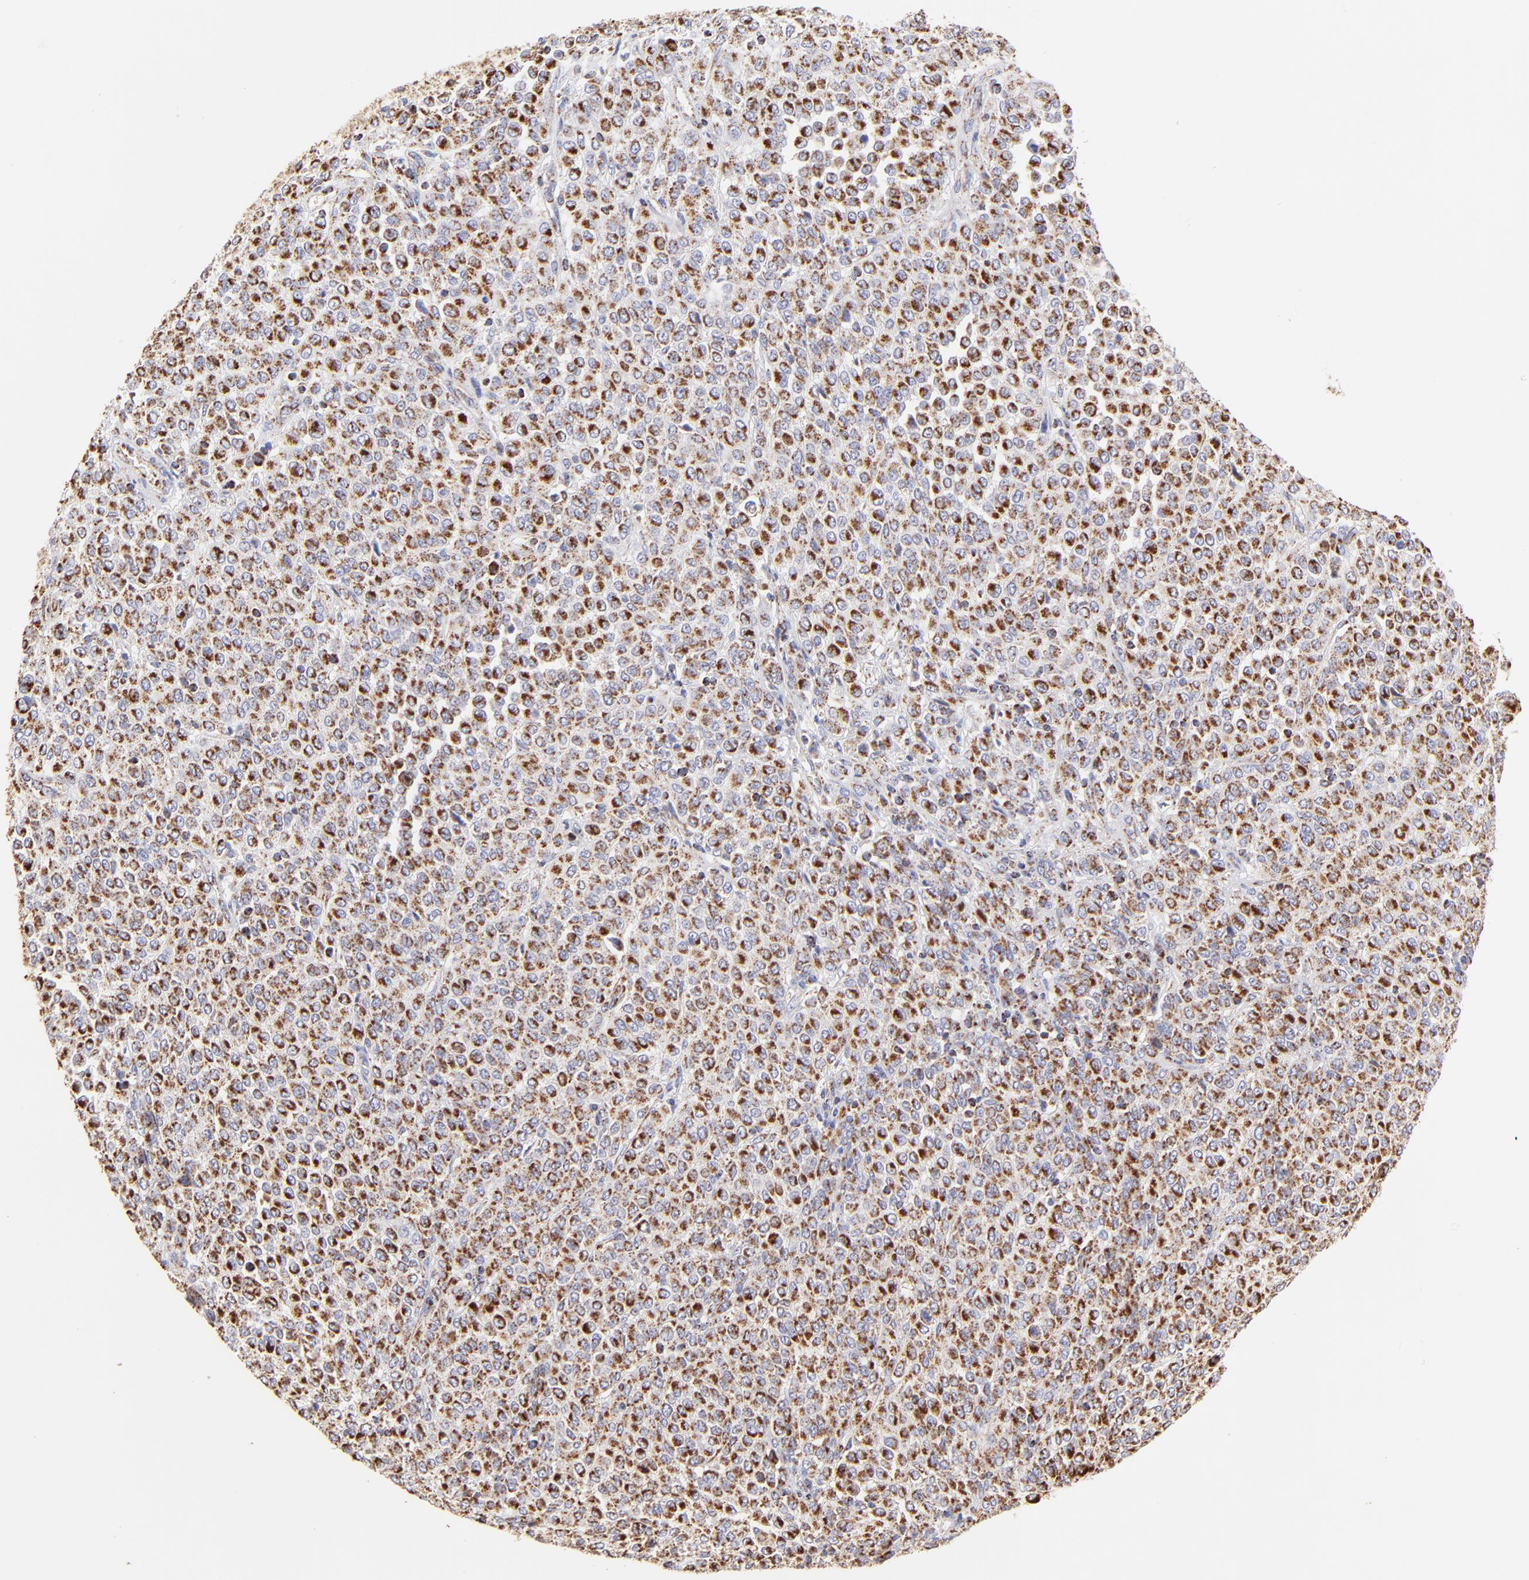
{"staining": {"intensity": "moderate", "quantity": ">75%", "location": "cytoplasmic/membranous"}, "tissue": "melanoma", "cell_type": "Tumor cells", "image_type": "cancer", "snomed": [{"axis": "morphology", "description": "Malignant melanoma, Metastatic site"}, {"axis": "topography", "description": "Pancreas"}], "caption": "Malignant melanoma (metastatic site) stained with a protein marker exhibits moderate staining in tumor cells.", "gene": "ECH1", "patient": {"sex": "female", "age": 30}}